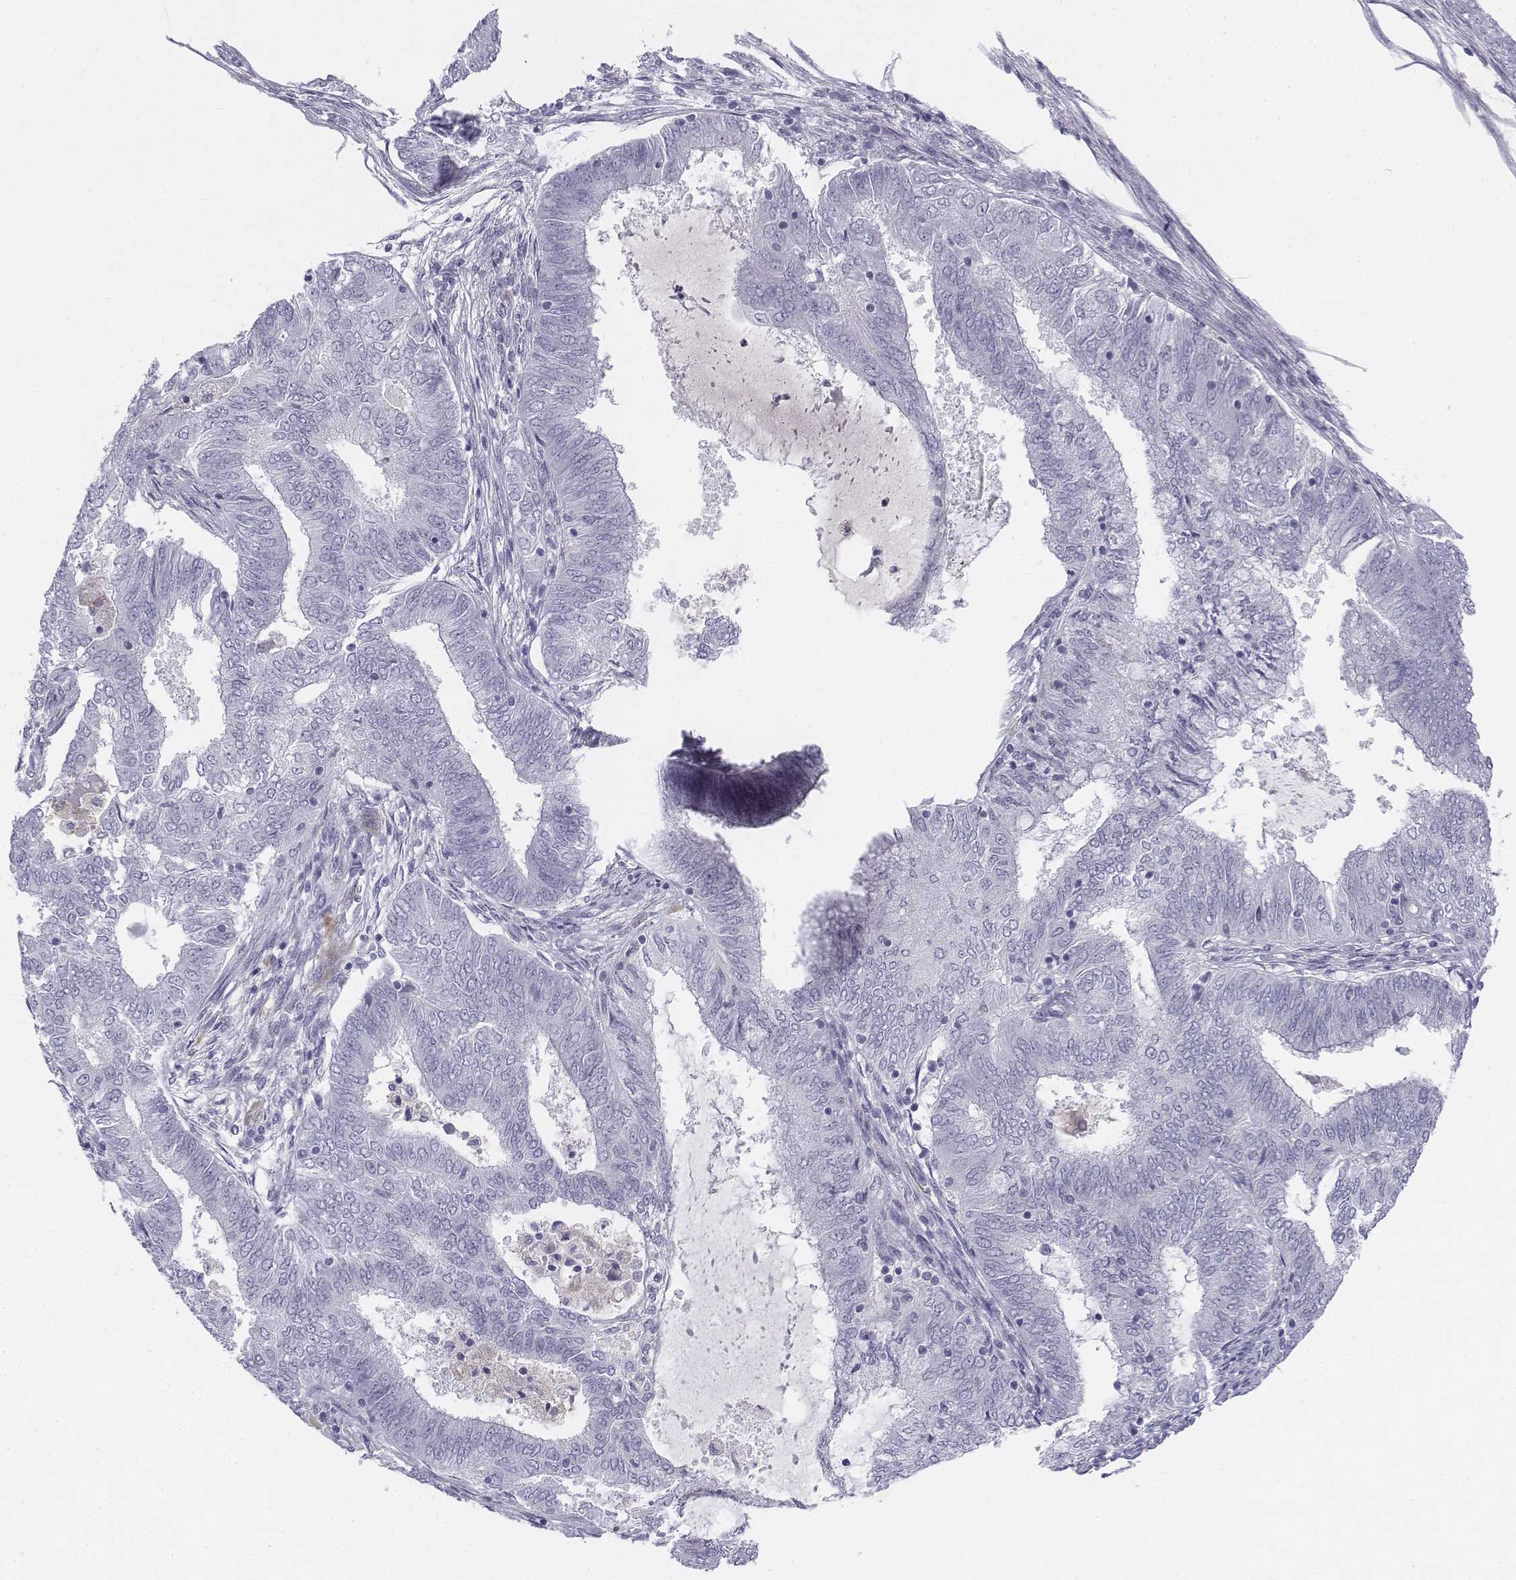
{"staining": {"intensity": "negative", "quantity": "none", "location": "none"}, "tissue": "endometrial cancer", "cell_type": "Tumor cells", "image_type": "cancer", "snomed": [{"axis": "morphology", "description": "Adenocarcinoma, NOS"}, {"axis": "topography", "description": "Endometrium"}], "caption": "This is an immunohistochemistry (IHC) histopathology image of adenocarcinoma (endometrial). There is no positivity in tumor cells.", "gene": "TH", "patient": {"sex": "female", "age": 62}}